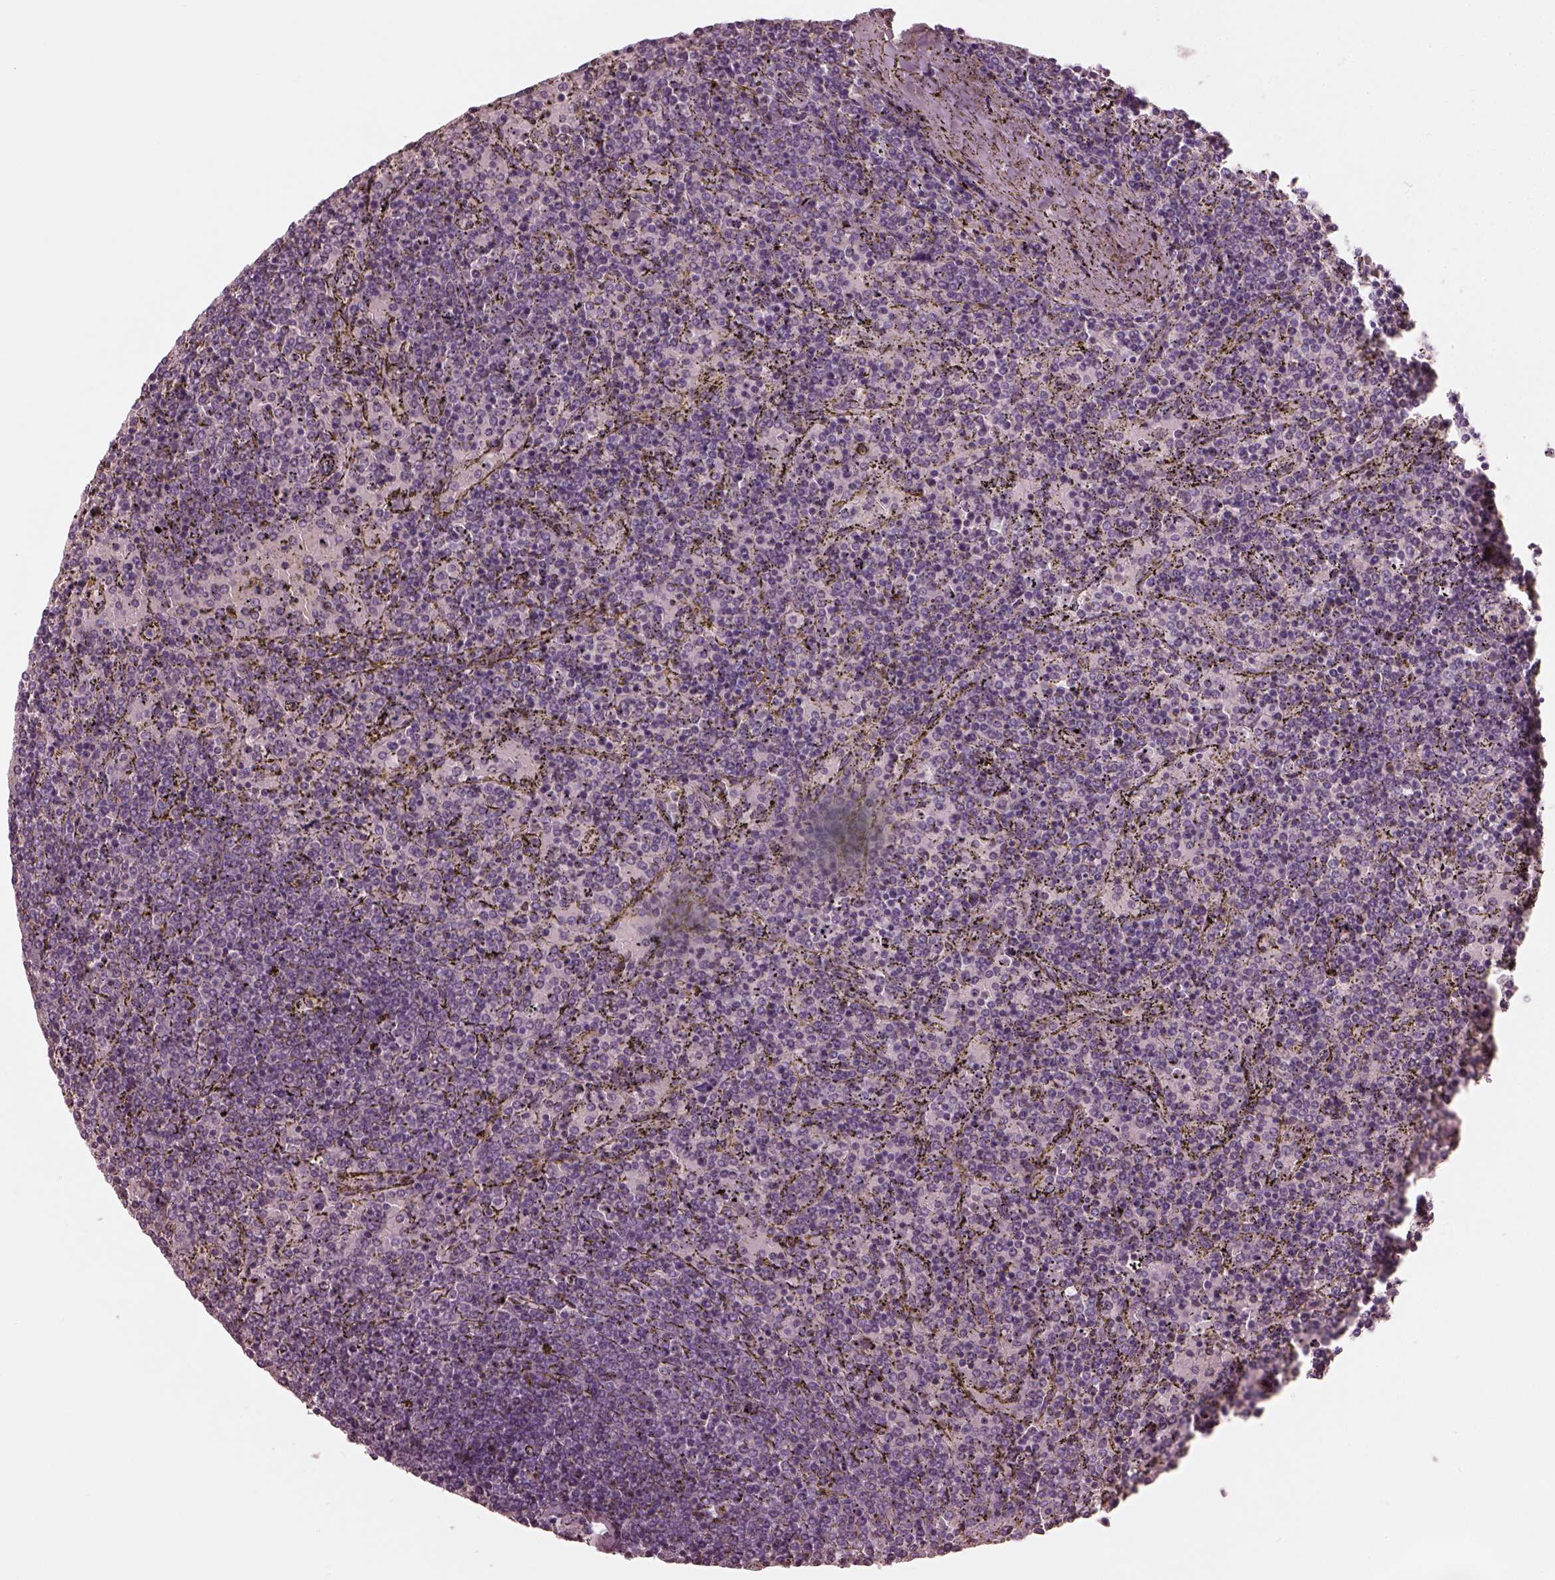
{"staining": {"intensity": "negative", "quantity": "none", "location": "none"}, "tissue": "lymphoma", "cell_type": "Tumor cells", "image_type": "cancer", "snomed": [{"axis": "morphology", "description": "Malignant lymphoma, non-Hodgkin's type, Low grade"}, {"axis": "topography", "description": "Spleen"}], "caption": "IHC of human low-grade malignant lymphoma, non-Hodgkin's type displays no staining in tumor cells.", "gene": "MIA", "patient": {"sex": "female", "age": 77}}